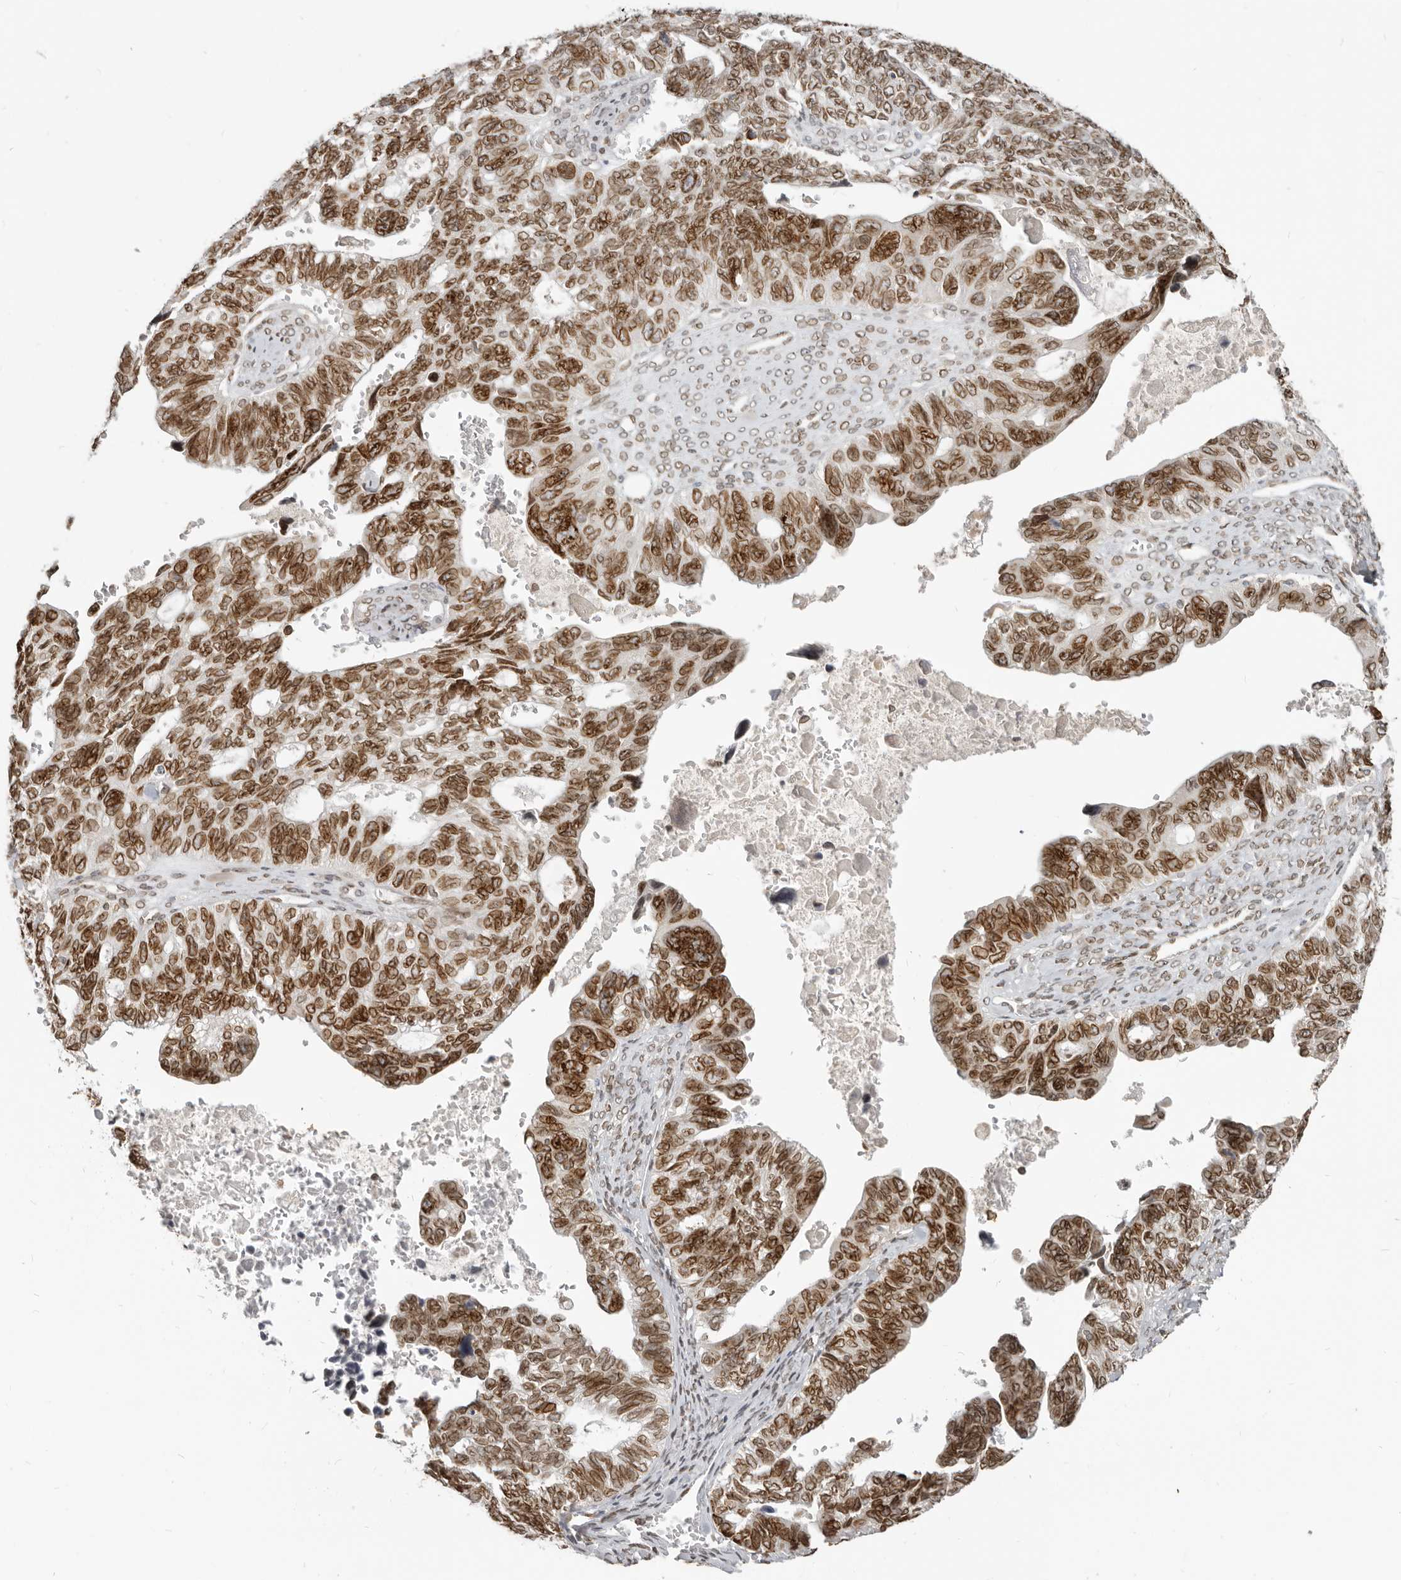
{"staining": {"intensity": "strong", "quantity": ">75%", "location": "cytoplasmic/membranous,nuclear"}, "tissue": "ovarian cancer", "cell_type": "Tumor cells", "image_type": "cancer", "snomed": [{"axis": "morphology", "description": "Cystadenocarcinoma, serous, NOS"}, {"axis": "topography", "description": "Ovary"}], "caption": "Immunohistochemical staining of ovarian serous cystadenocarcinoma exhibits high levels of strong cytoplasmic/membranous and nuclear protein expression in about >75% of tumor cells.", "gene": "NUP153", "patient": {"sex": "female", "age": 79}}